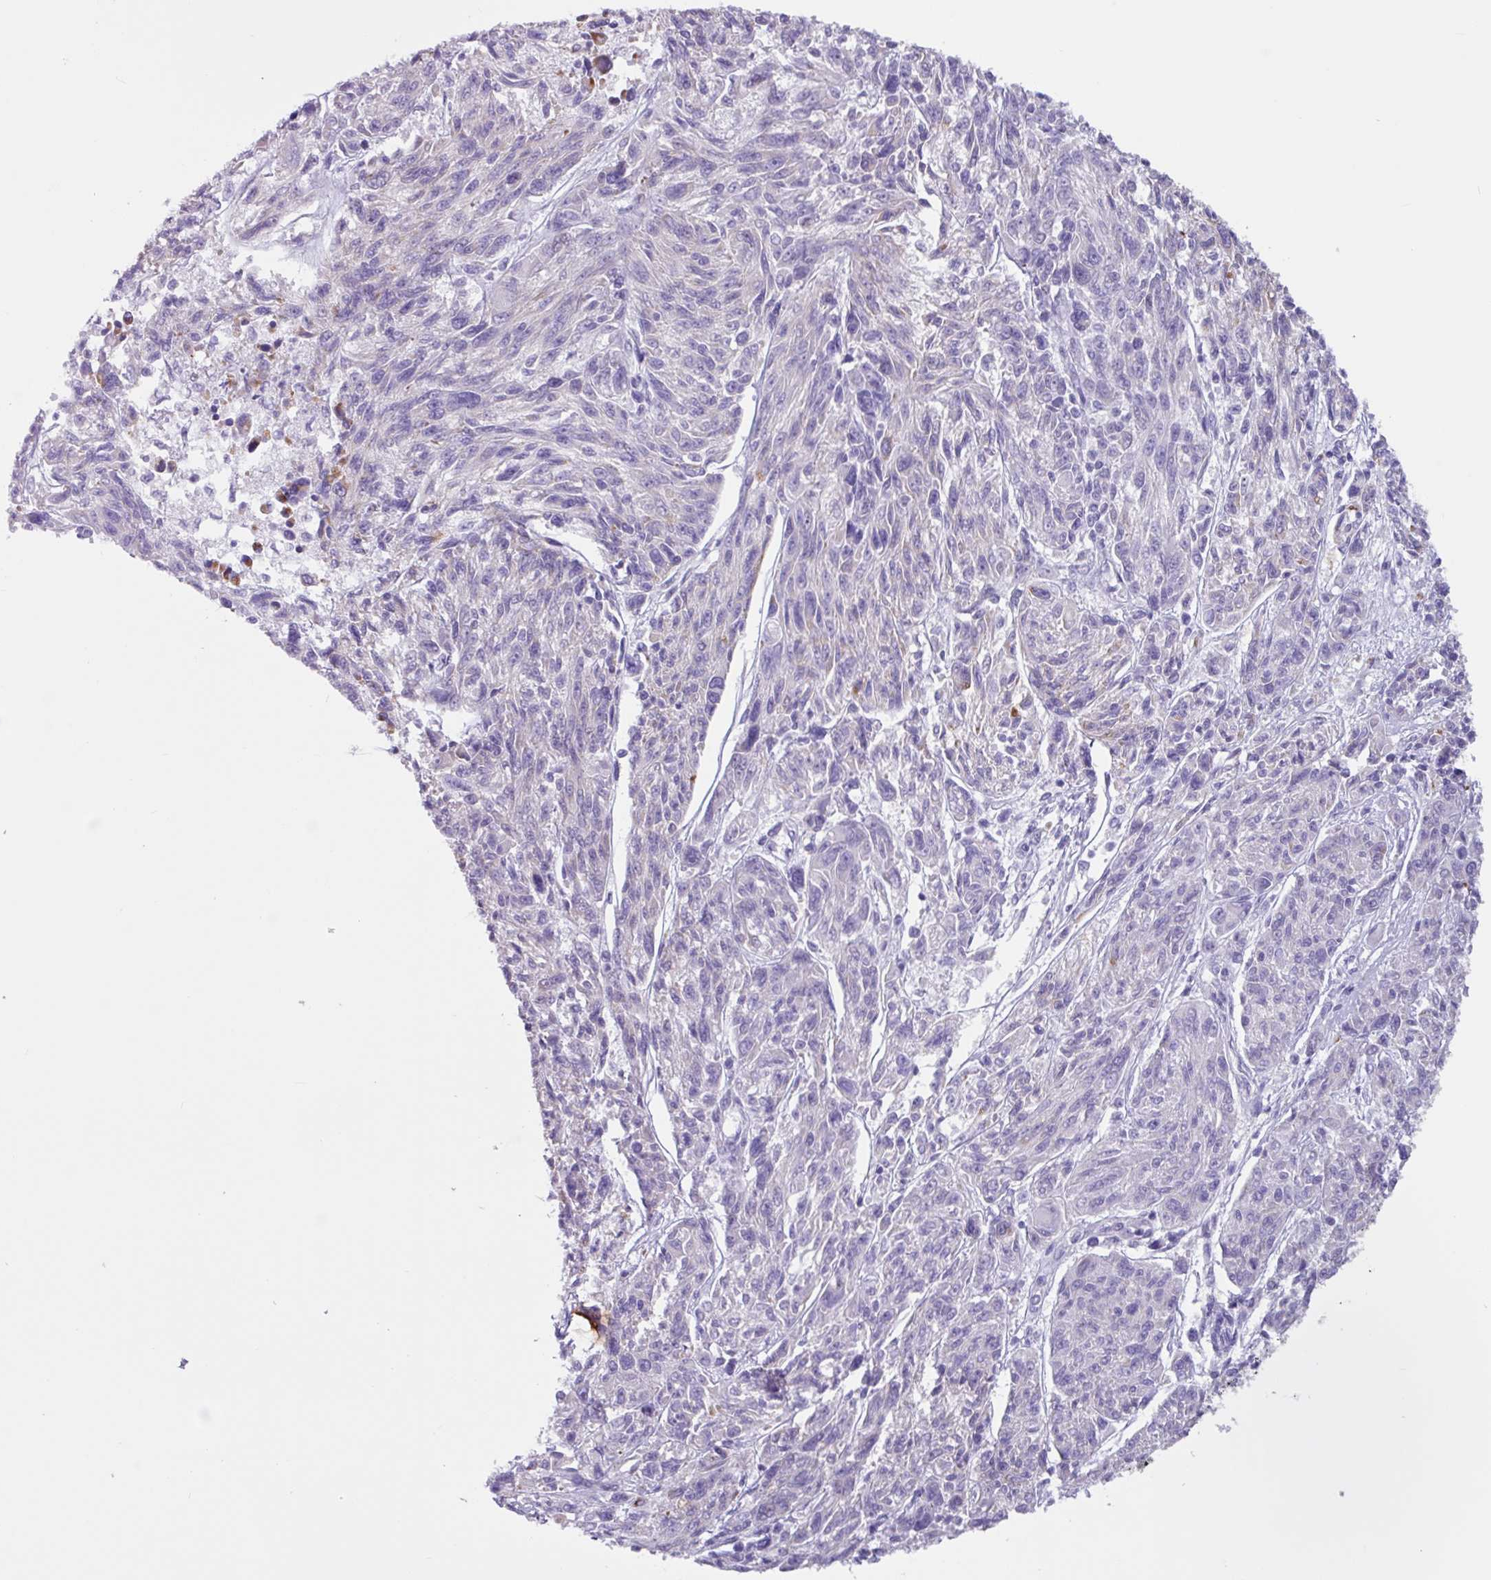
{"staining": {"intensity": "negative", "quantity": "none", "location": "none"}, "tissue": "melanoma", "cell_type": "Tumor cells", "image_type": "cancer", "snomed": [{"axis": "morphology", "description": "Malignant melanoma, NOS"}, {"axis": "topography", "description": "Skin"}], "caption": "A photomicrograph of melanoma stained for a protein exhibits no brown staining in tumor cells.", "gene": "OTX1", "patient": {"sex": "male", "age": 53}}